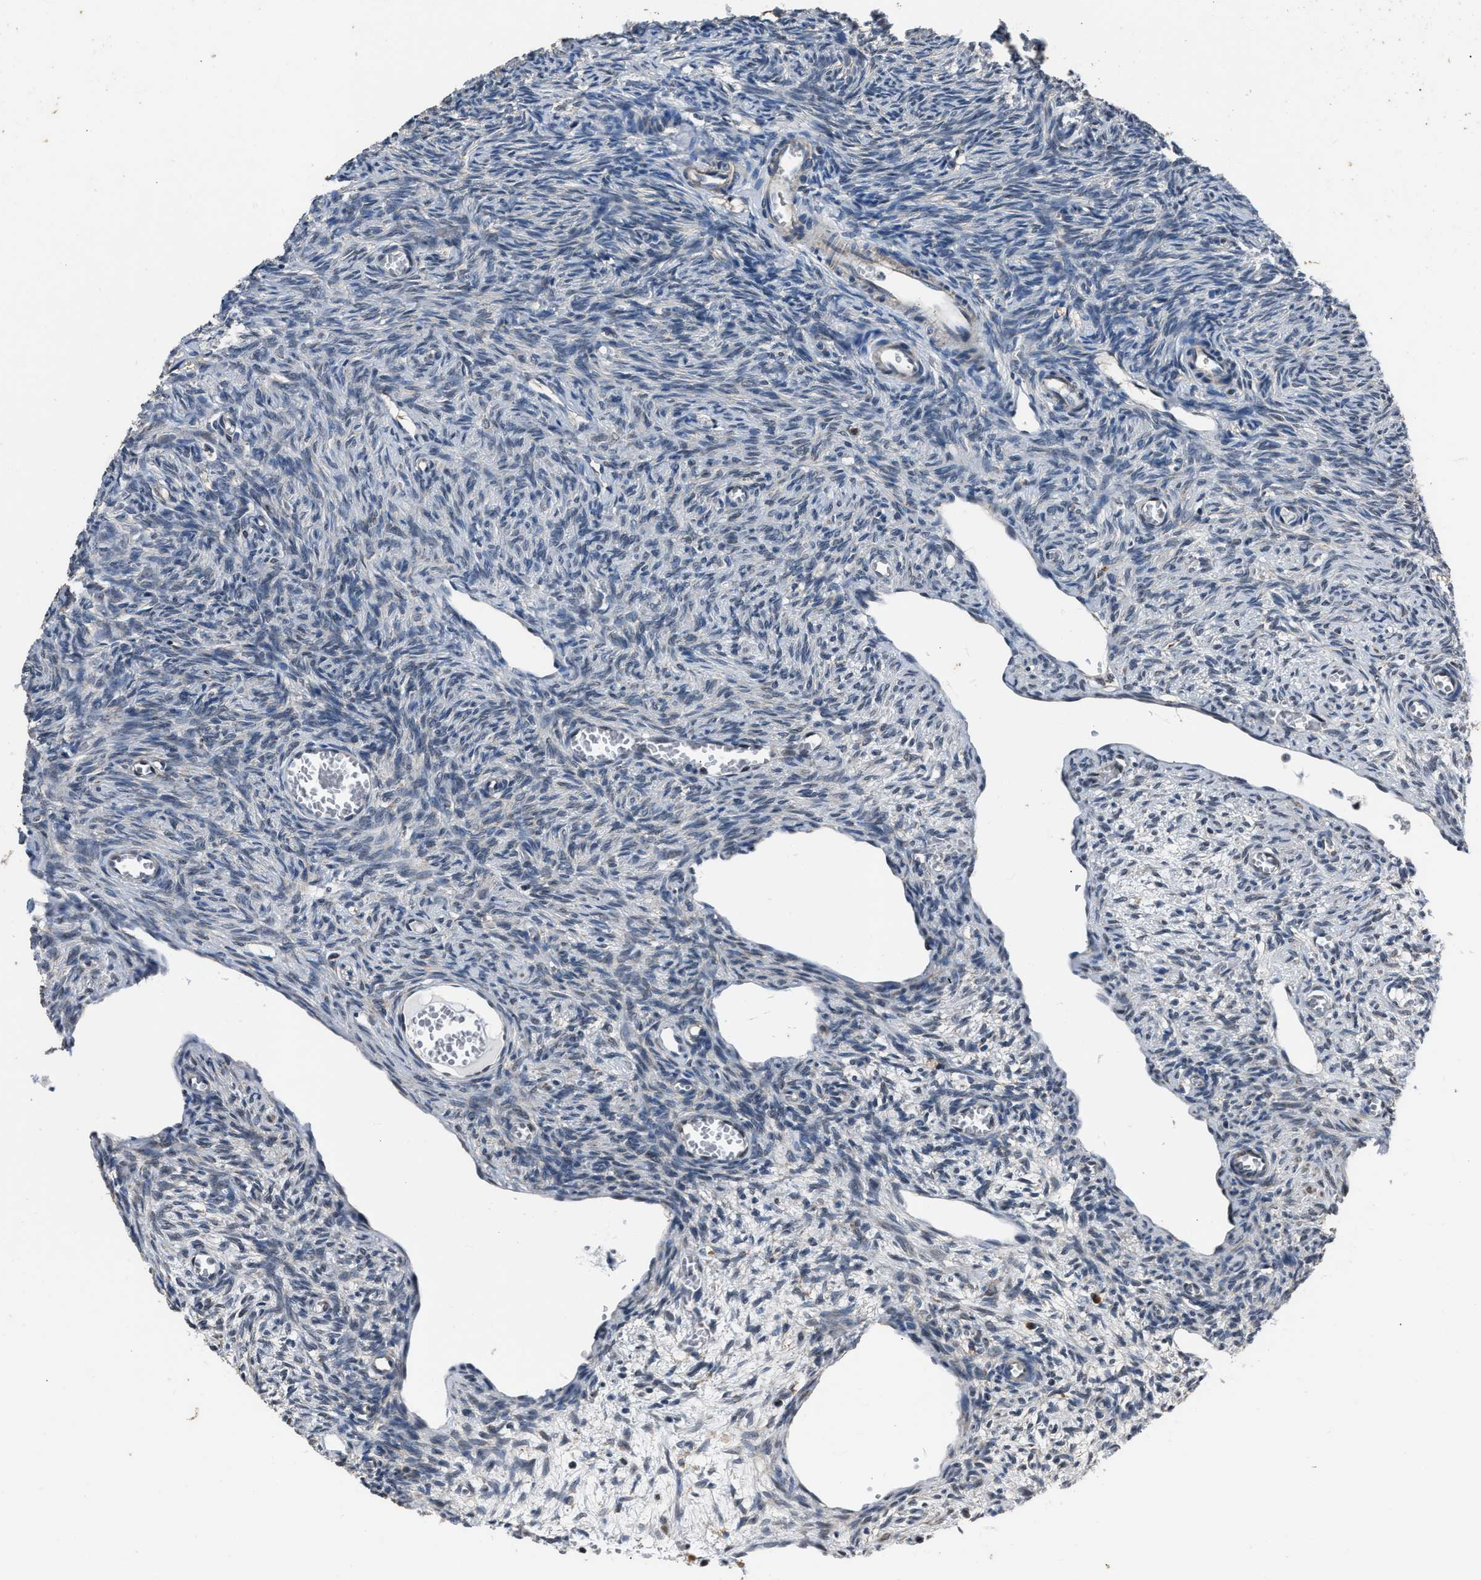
{"staining": {"intensity": "negative", "quantity": "none", "location": "none"}, "tissue": "ovary", "cell_type": "Ovarian stroma cells", "image_type": "normal", "snomed": [{"axis": "morphology", "description": "Normal tissue, NOS"}, {"axis": "topography", "description": "Ovary"}], "caption": "IHC micrograph of unremarkable ovary: human ovary stained with DAB (3,3'-diaminobenzidine) reveals no significant protein positivity in ovarian stroma cells. (DAB IHC visualized using brightfield microscopy, high magnification).", "gene": "NSUN5", "patient": {"sex": "female", "age": 27}}